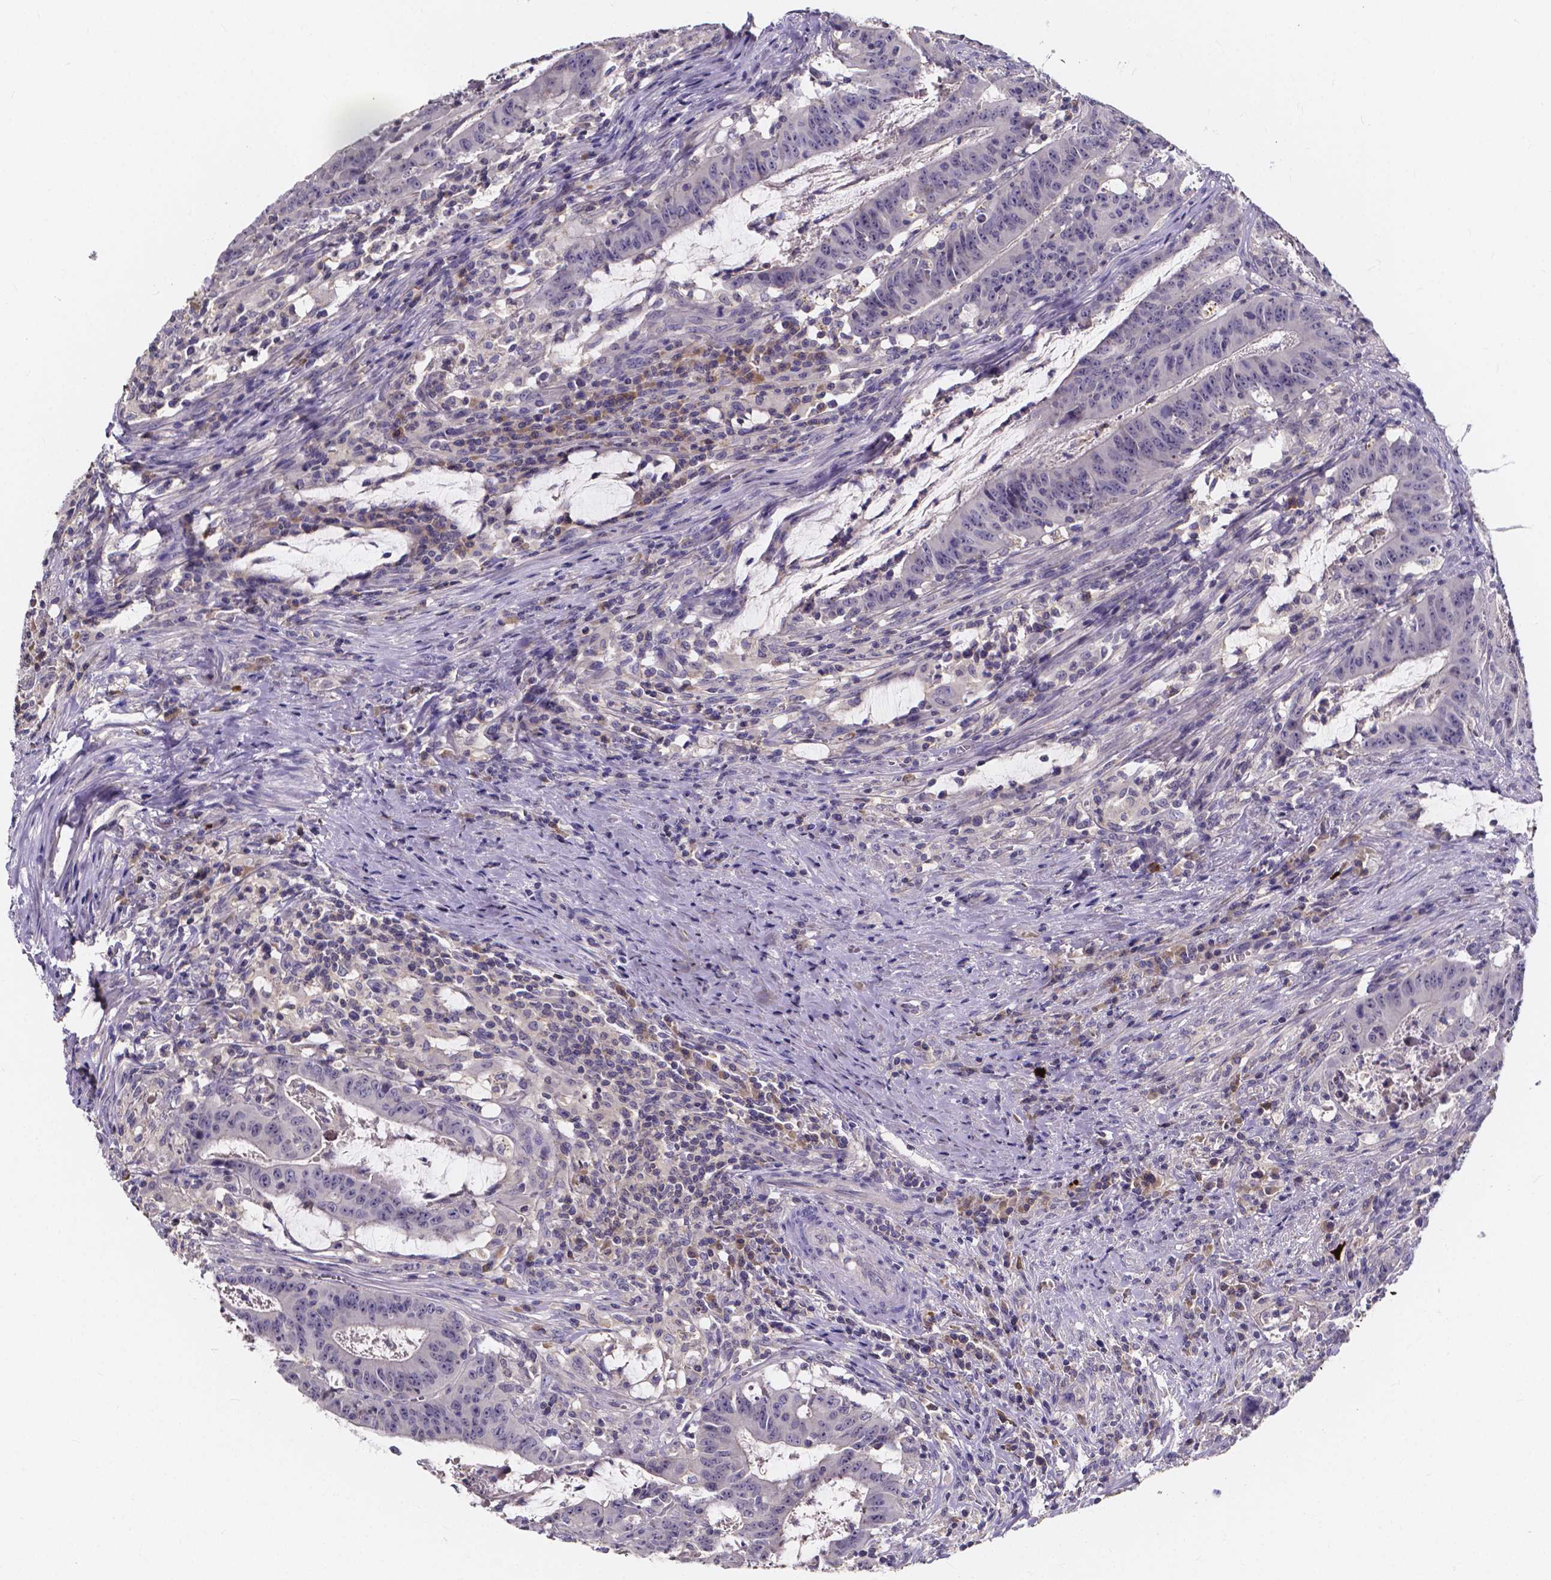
{"staining": {"intensity": "negative", "quantity": "none", "location": "none"}, "tissue": "colorectal cancer", "cell_type": "Tumor cells", "image_type": "cancer", "snomed": [{"axis": "morphology", "description": "Adenocarcinoma, NOS"}, {"axis": "topography", "description": "Colon"}], "caption": "This is an immunohistochemistry (IHC) histopathology image of colorectal cancer (adenocarcinoma). There is no staining in tumor cells.", "gene": "SPOCD1", "patient": {"sex": "male", "age": 33}}